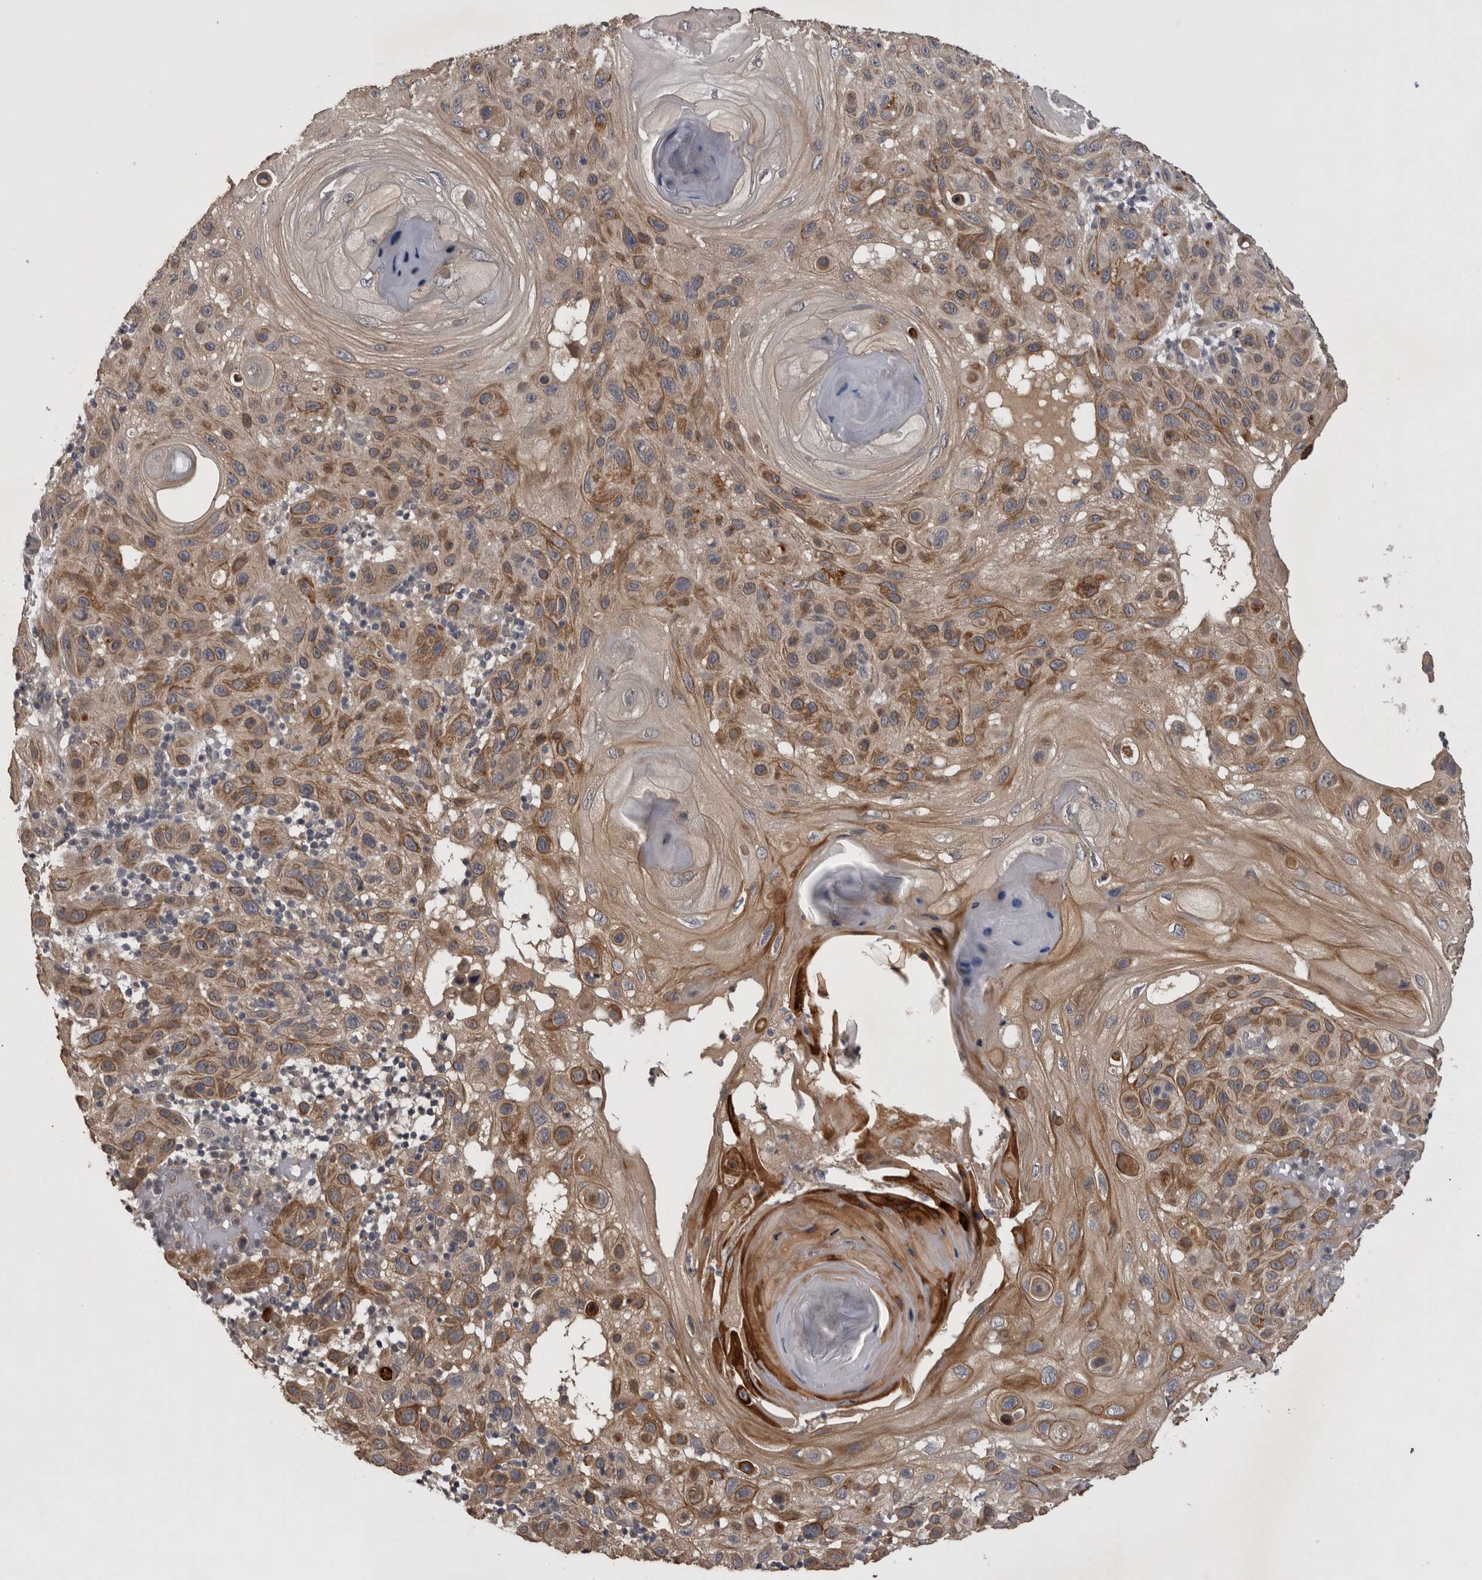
{"staining": {"intensity": "moderate", "quantity": ">75%", "location": "cytoplasmic/membranous"}, "tissue": "skin cancer", "cell_type": "Tumor cells", "image_type": "cancer", "snomed": [{"axis": "morphology", "description": "Normal tissue, NOS"}, {"axis": "morphology", "description": "Squamous cell carcinoma, NOS"}, {"axis": "topography", "description": "Skin"}], "caption": "Immunohistochemical staining of human skin squamous cell carcinoma shows moderate cytoplasmic/membranous protein expression in approximately >75% of tumor cells. Nuclei are stained in blue.", "gene": "ZNF114", "patient": {"sex": "female", "age": 96}}